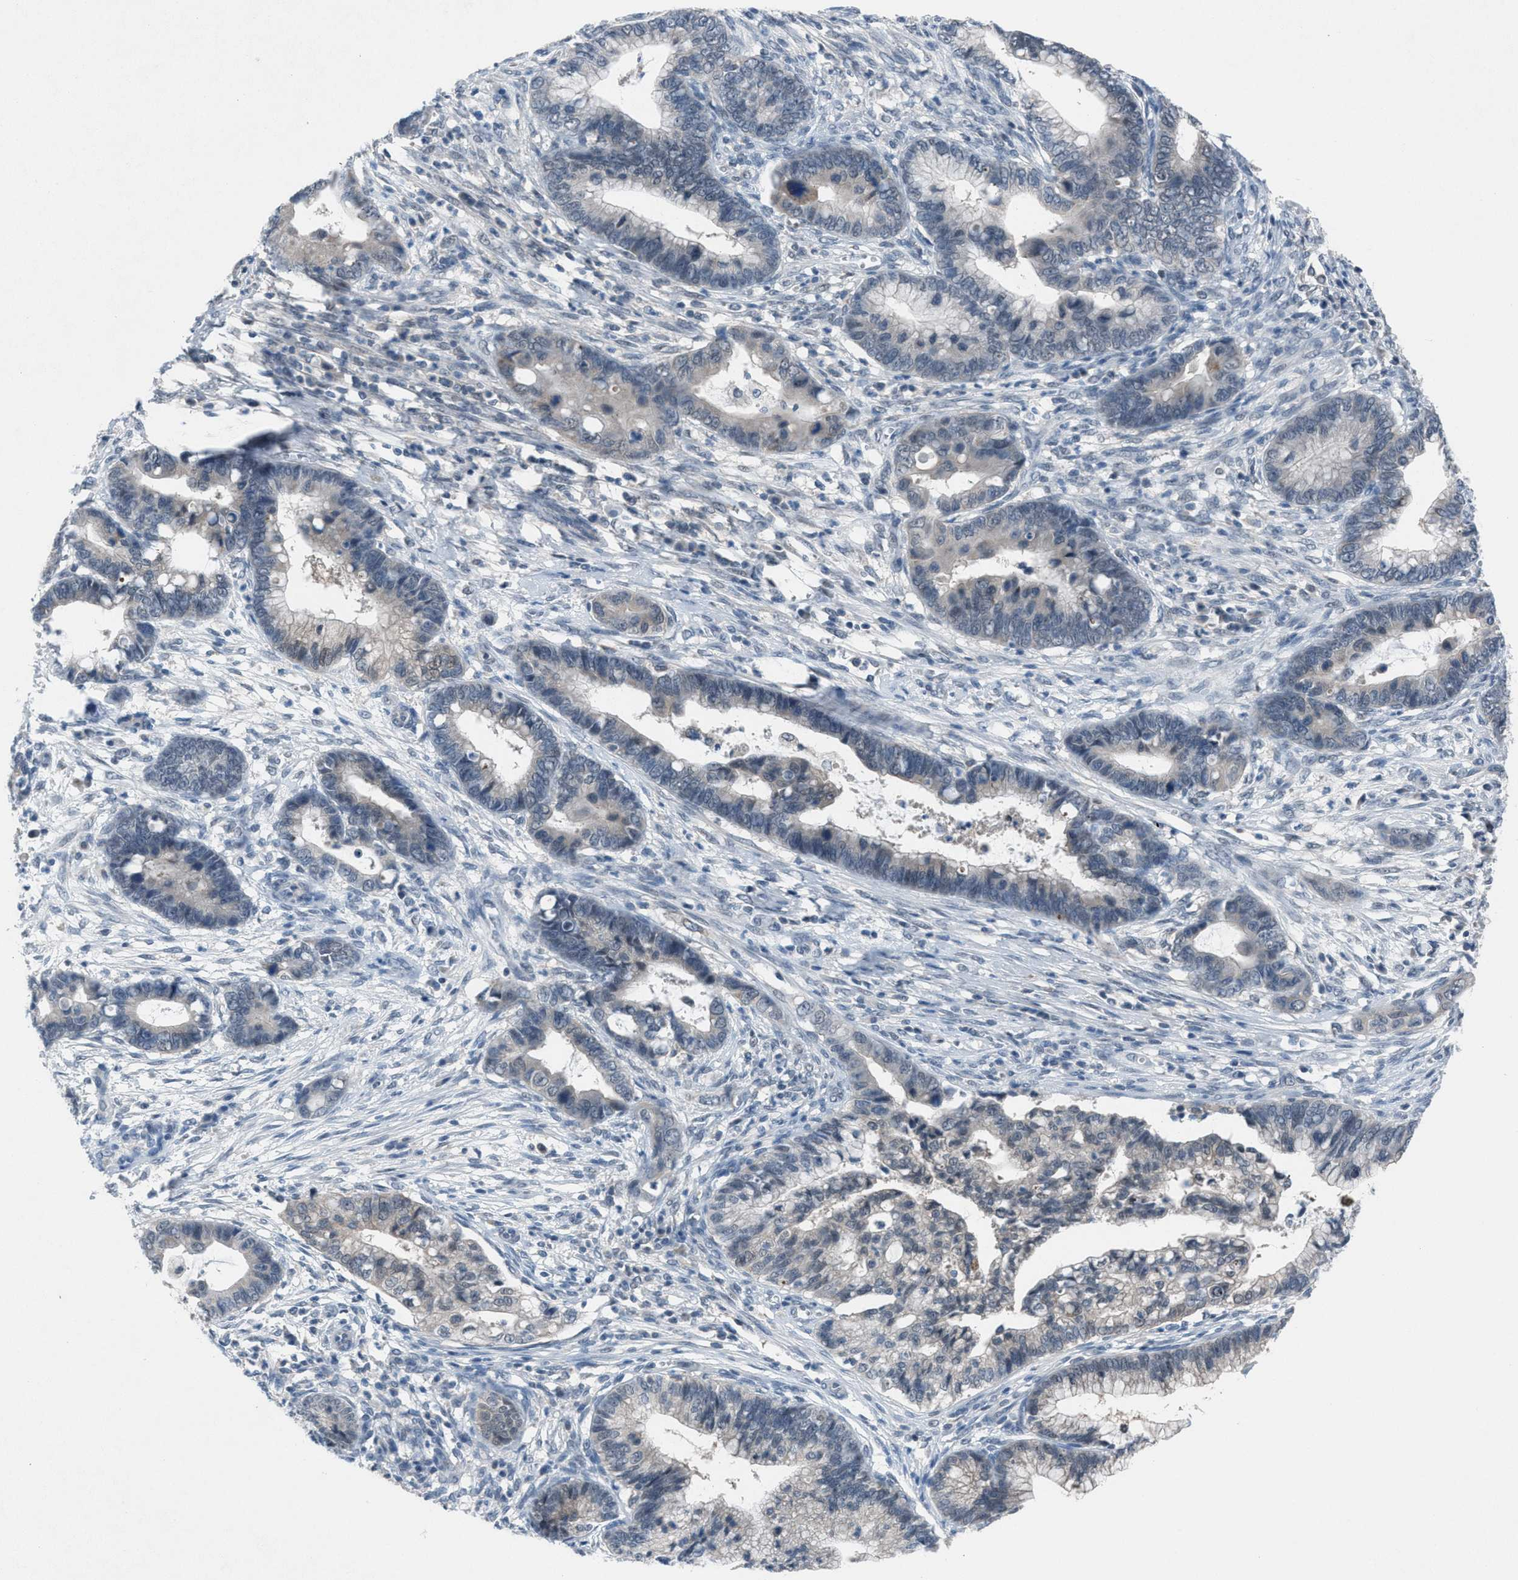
{"staining": {"intensity": "negative", "quantity": "none", "location": "none"}, "tissue": "cervical cancer", "cell_type": "Tumor cells", "image_type": "cancer", "snomed": [{"axis": "morphology", "description": "Adenocarcinoma, NOS"}, {"axis": "topography", "description": "Cervix"}], "caption": "This is an IHC histopathology image of human cervical cancer. There is no staining in tumor cells.", "gene": "ANAPC11", "patient": {"sex": "female", "age": 44}}